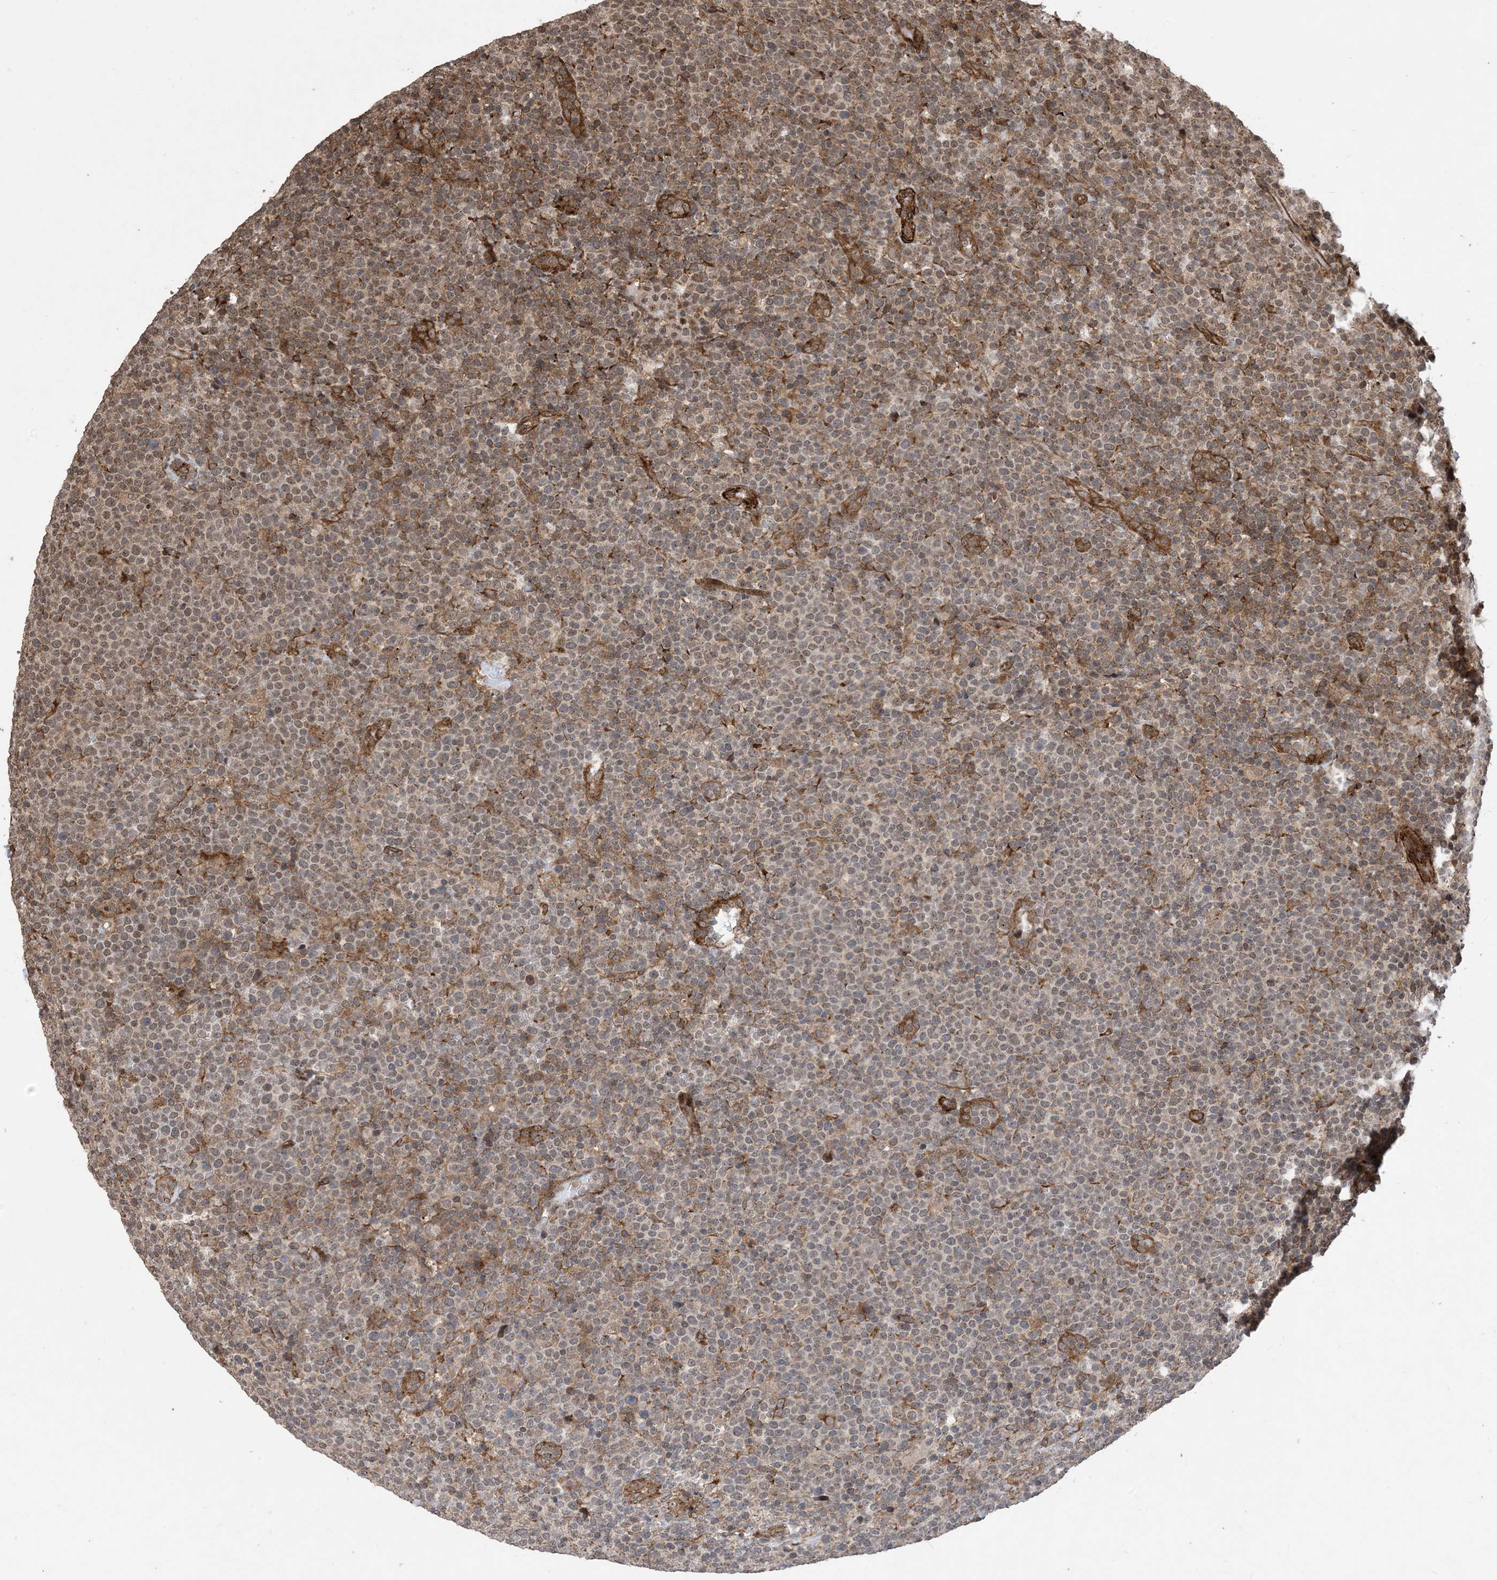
{"staining": {"intensity": "weak", "quantity": "25%-75%", "location": "cytoplasmic/membranous,nuclear"}, "tissue": "lymphoma", "cell_type": "Tumor cells", "image_type": "cancer", "snomed": [{"axis": "morphology", "description": "Malignant lymphoma, non-Hodgkin's type, High grade"}, {"axis": "topography", "description": "Lymph node"}], "caption": "Protein expression analysis of high-grade malignant lymphoma, non-Hodgkin's type demonstrates weak cytoplasmic/membranous and nuclear staining in about 25%-75% of tumor cells.", "gene": "ZNF511", "patient": {"sex": "male", "age": 61}}